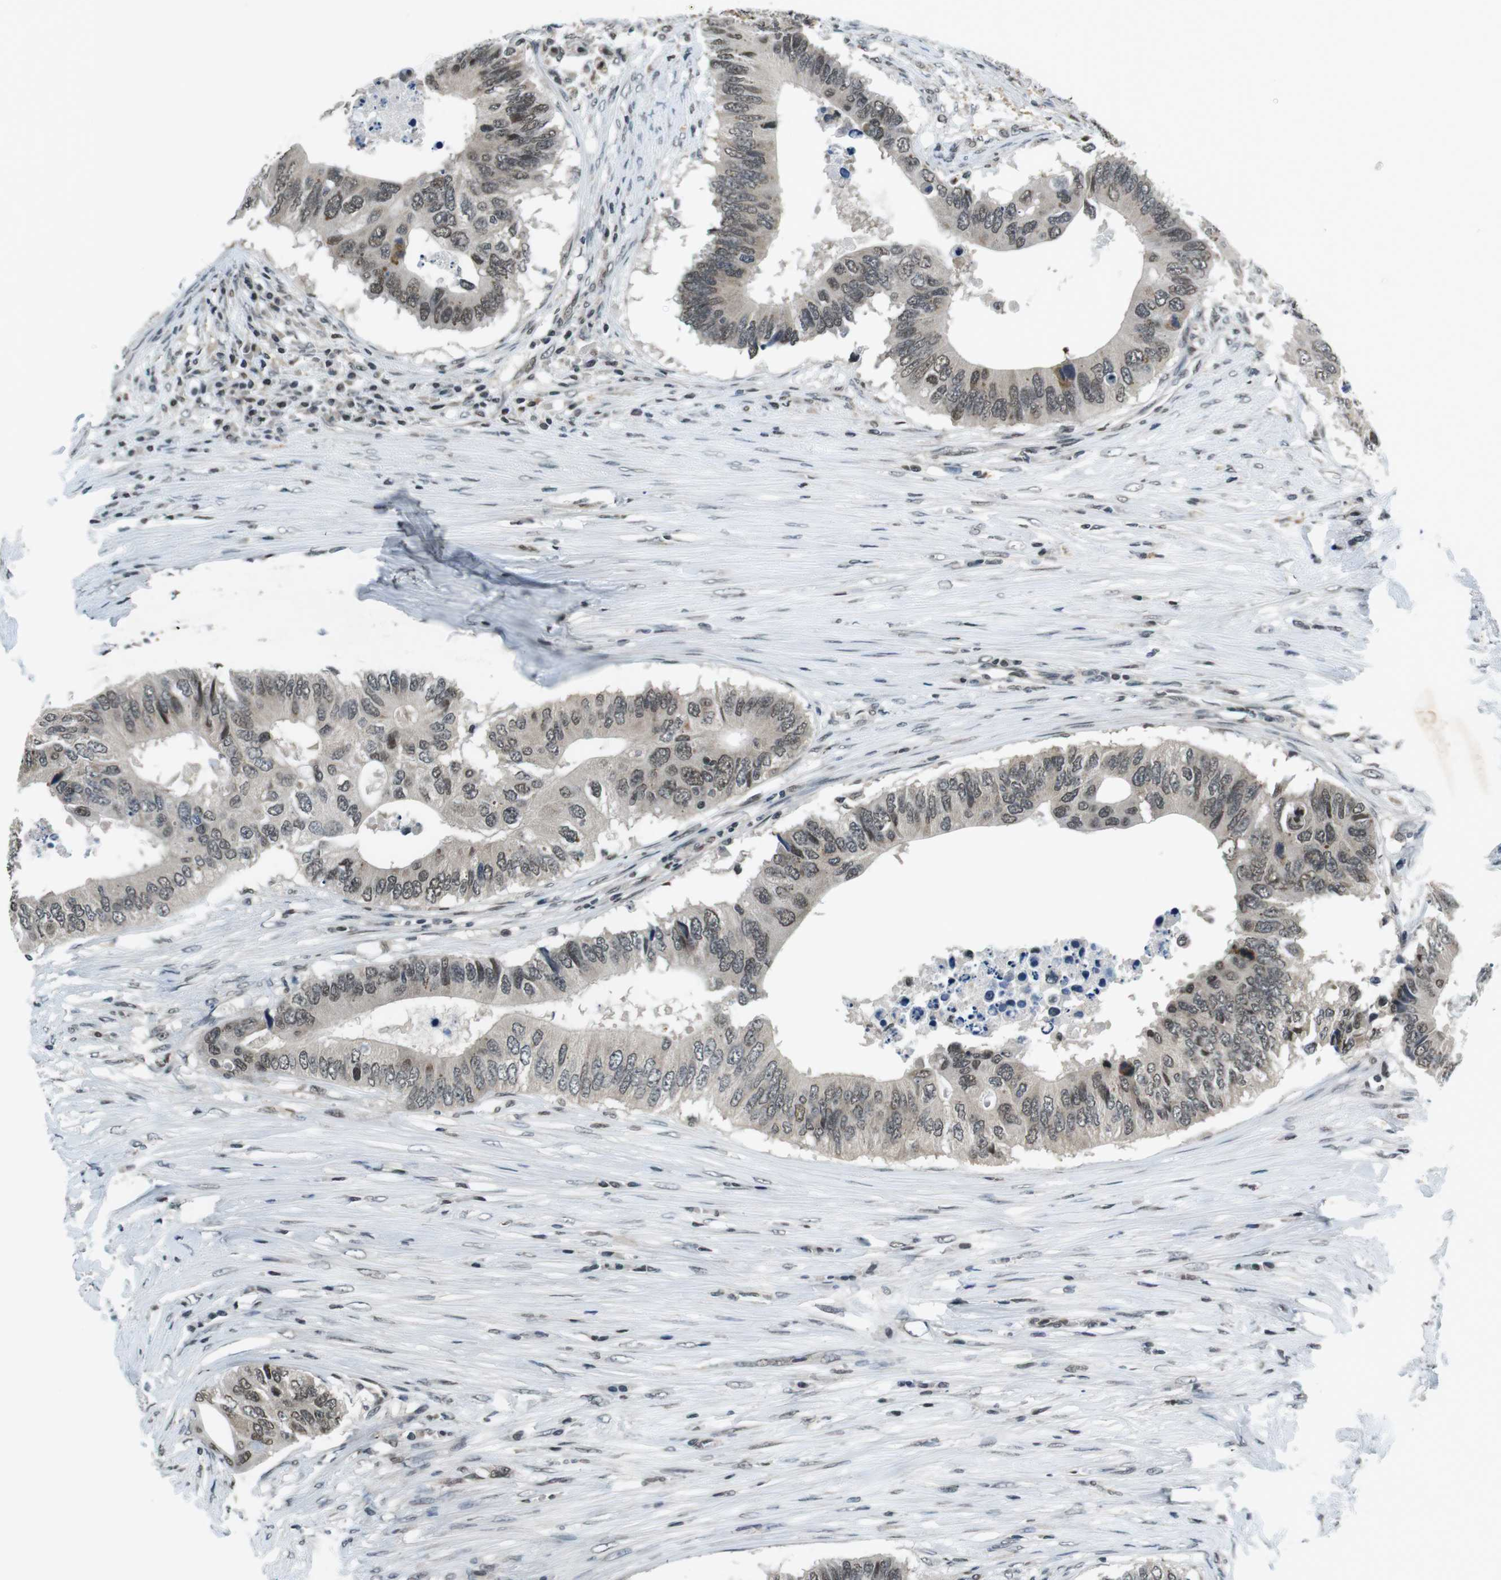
{"staining": {"intensity": "weak", "quantity": "<25%", "location": "nuclear"}, "tissue": "colorectal cancer", "cell_type": "Tumor cells", "image_type": "cancer", "snomed": [{"axis": "morphology", "description": "Adenocarcinoma, NOS"}, {"axis": "topography", "description": "Colon"}], "caption": "Colorectal adenocarcinoma stained for a protein using immunohistochemistry (IHC) displays no positivity tumor cells.", "gene": "NEK4", "patient": {"sex": "male", "age": 71}}